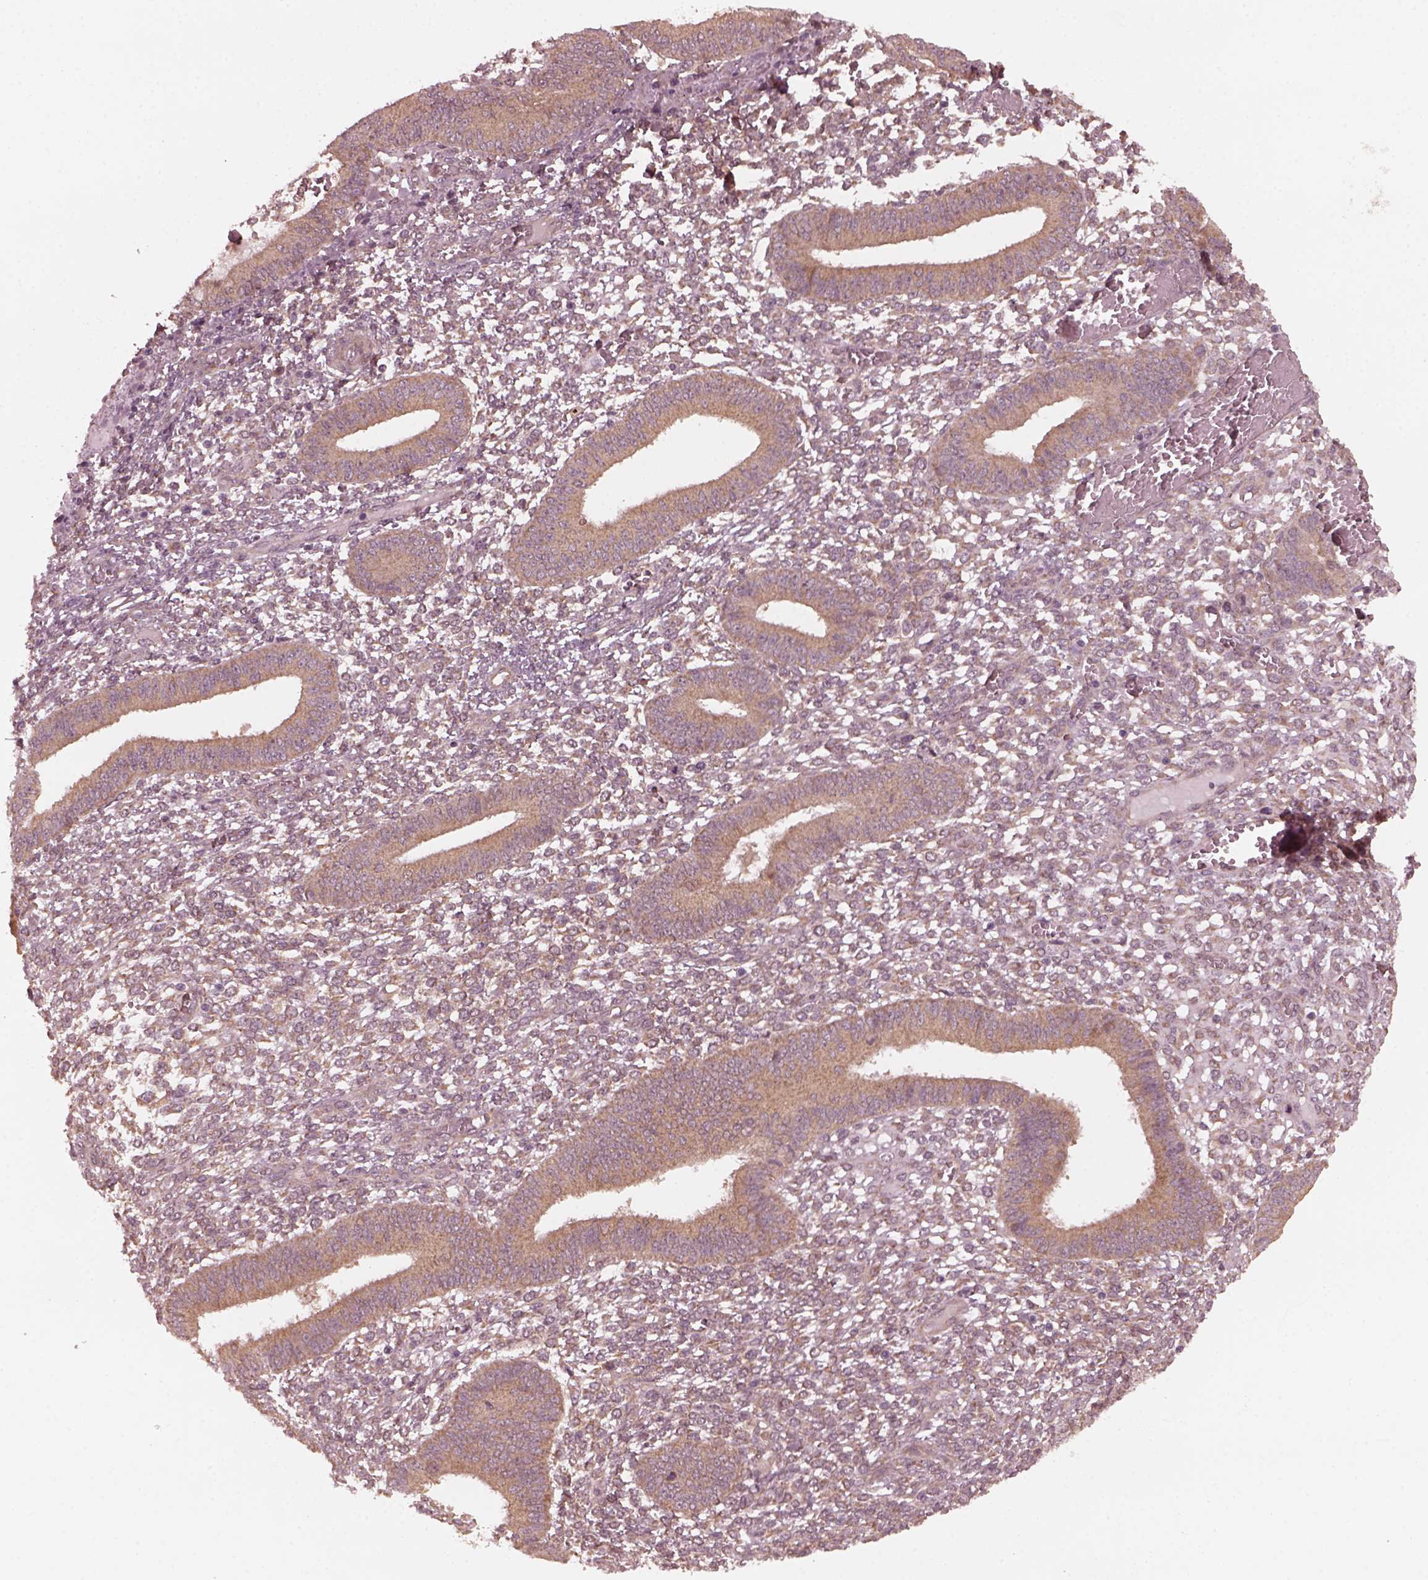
{"staining": {"intensity": "weak", "quantity": "<25%", "location": "cytoplasmic/membranous"}, "tissue": "endometrium", "cell_type": "Cells in endometrial stroma", "image_type": "normal", "snomed": [{"axis": "morphology", "description": "Normal tissue, NOS"}, {"axis": "topography", "description": "Endometrium"}], "caption": "DAB (3,3'-diaminobenzidine) immunohistochemical staining of benign endometrium demonstrates no significant expression in cells in endometrial stroma.", "gene": "FAF2", "patient": {"sex": "female", "age": 42}}